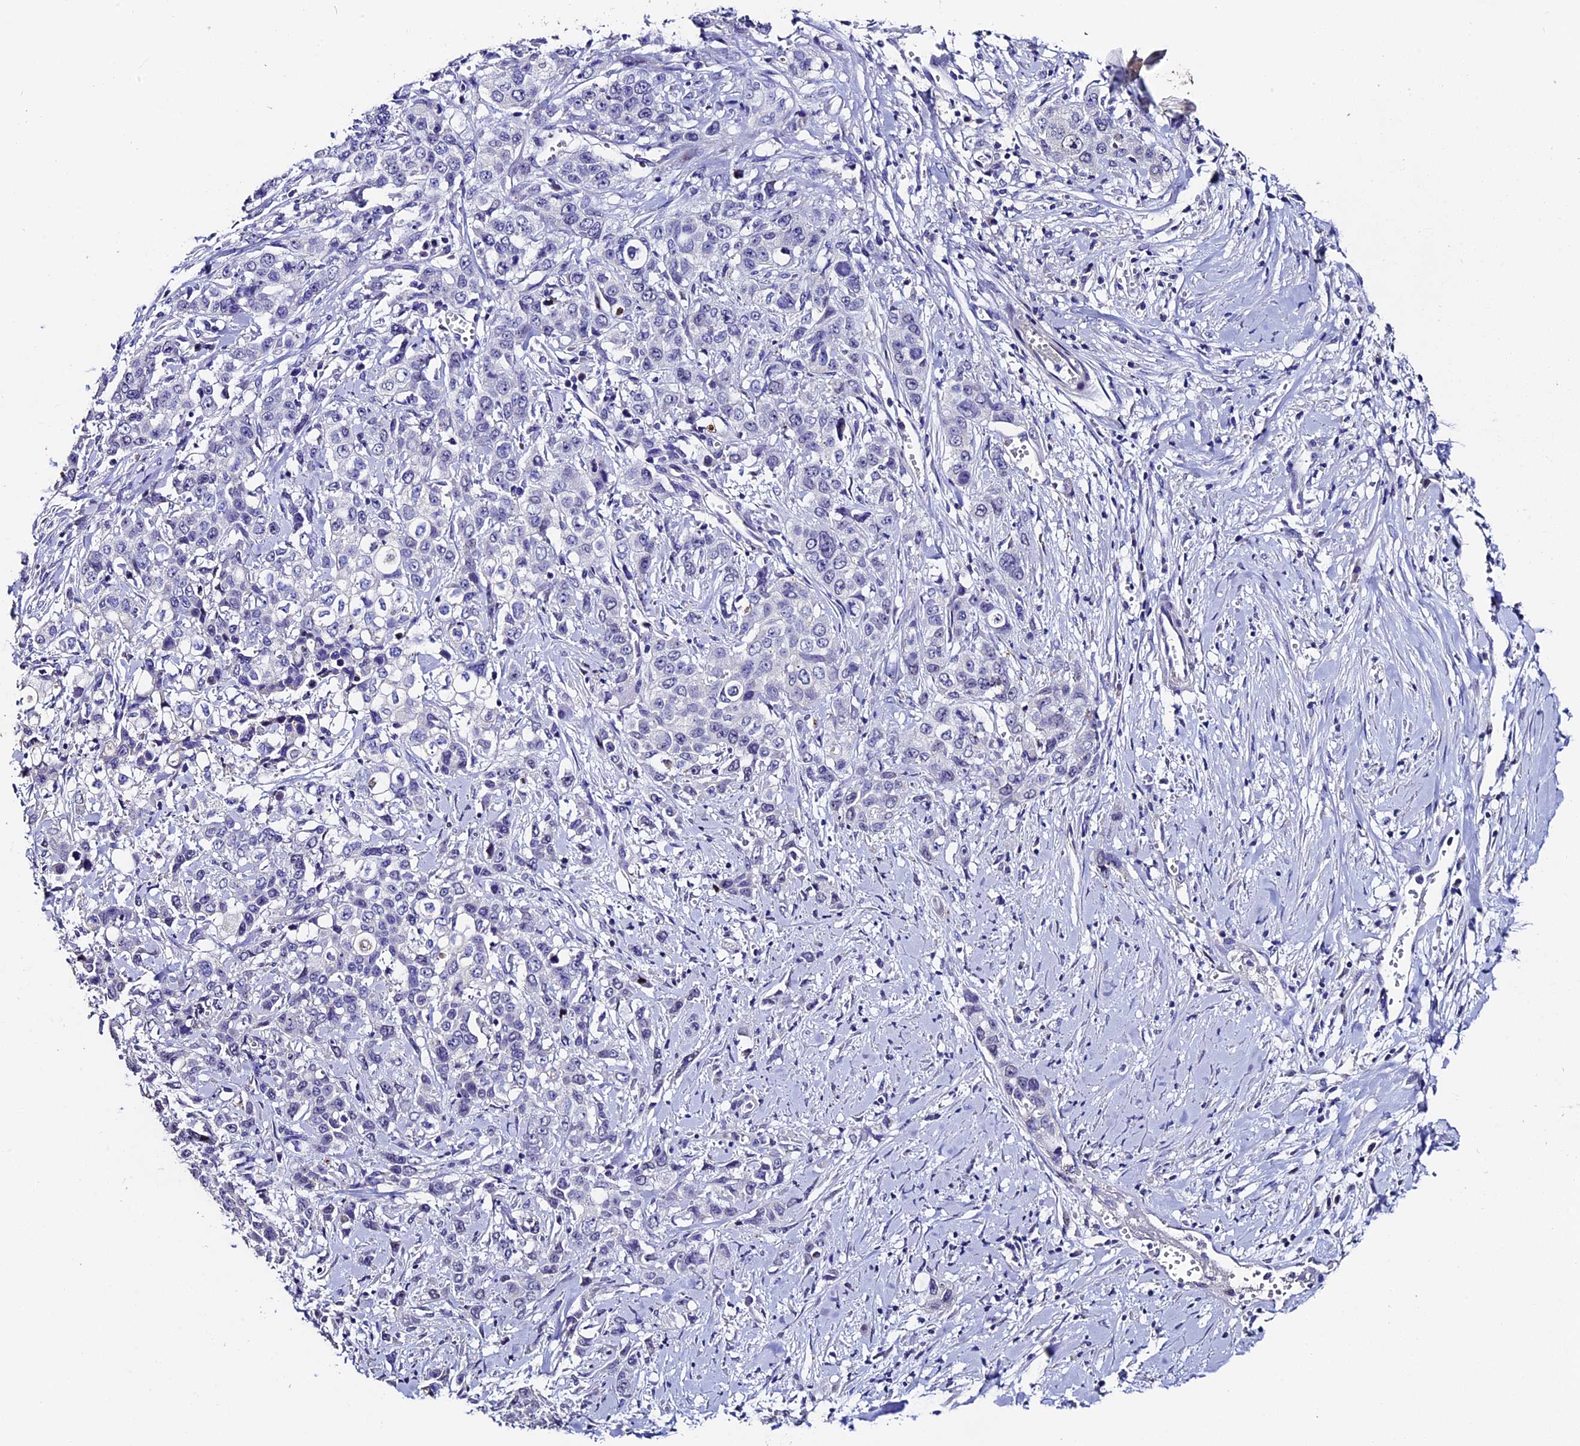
{"staining": {"intensity": "negative", "quantity": "none", "location": "none"}, "tissue": "stomach cancer", "cell_type": "Tumor cells", "image_type": "cancer", "snomed": [{"axis": "morphology", "description": "Adenocarcinoma, NOS"}, {"axis": "topography", "description": "Stomach, upper"}], "caption": "IHC histopathology image of neoplastic tissue: human adenocarcinoma (stomach) stained with DAB reveals no significant protein staining in tumor cells. (Brightfield microscopy of DAB (3,3'-diaminobenzidine) immunohistochemistry (IHC) at high magnification).", "gene": "FBXW9", "patient": {"sex": "male", "age": 62}}